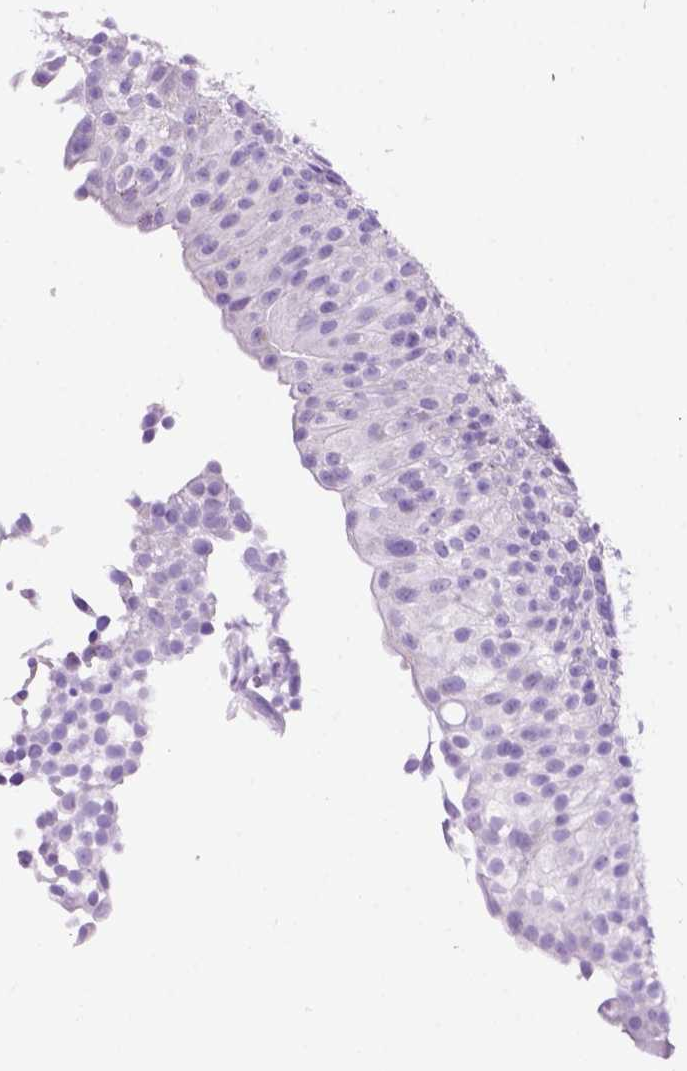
{"staining": {"intensity": "negative", "quantity": "none", "location": "none"}, "tissue": "urothelial cancer", "cell_type": "Tumor cells", "image_type": "cancer", "snomed": [{"axis": "morphology", "description": "Urothelial carcinoma, Low grade"}, {"axis": "topography", "description": "Urinary bladder"}], "caption": "This image is of urothelial cancer stained with immunohistochemistry to label a protein in brown with the nuclei are counter-stained blue. There is no expression in tumor cells.", "gene": "MAPT", "patient": {"sex": "male", "age": 70}}